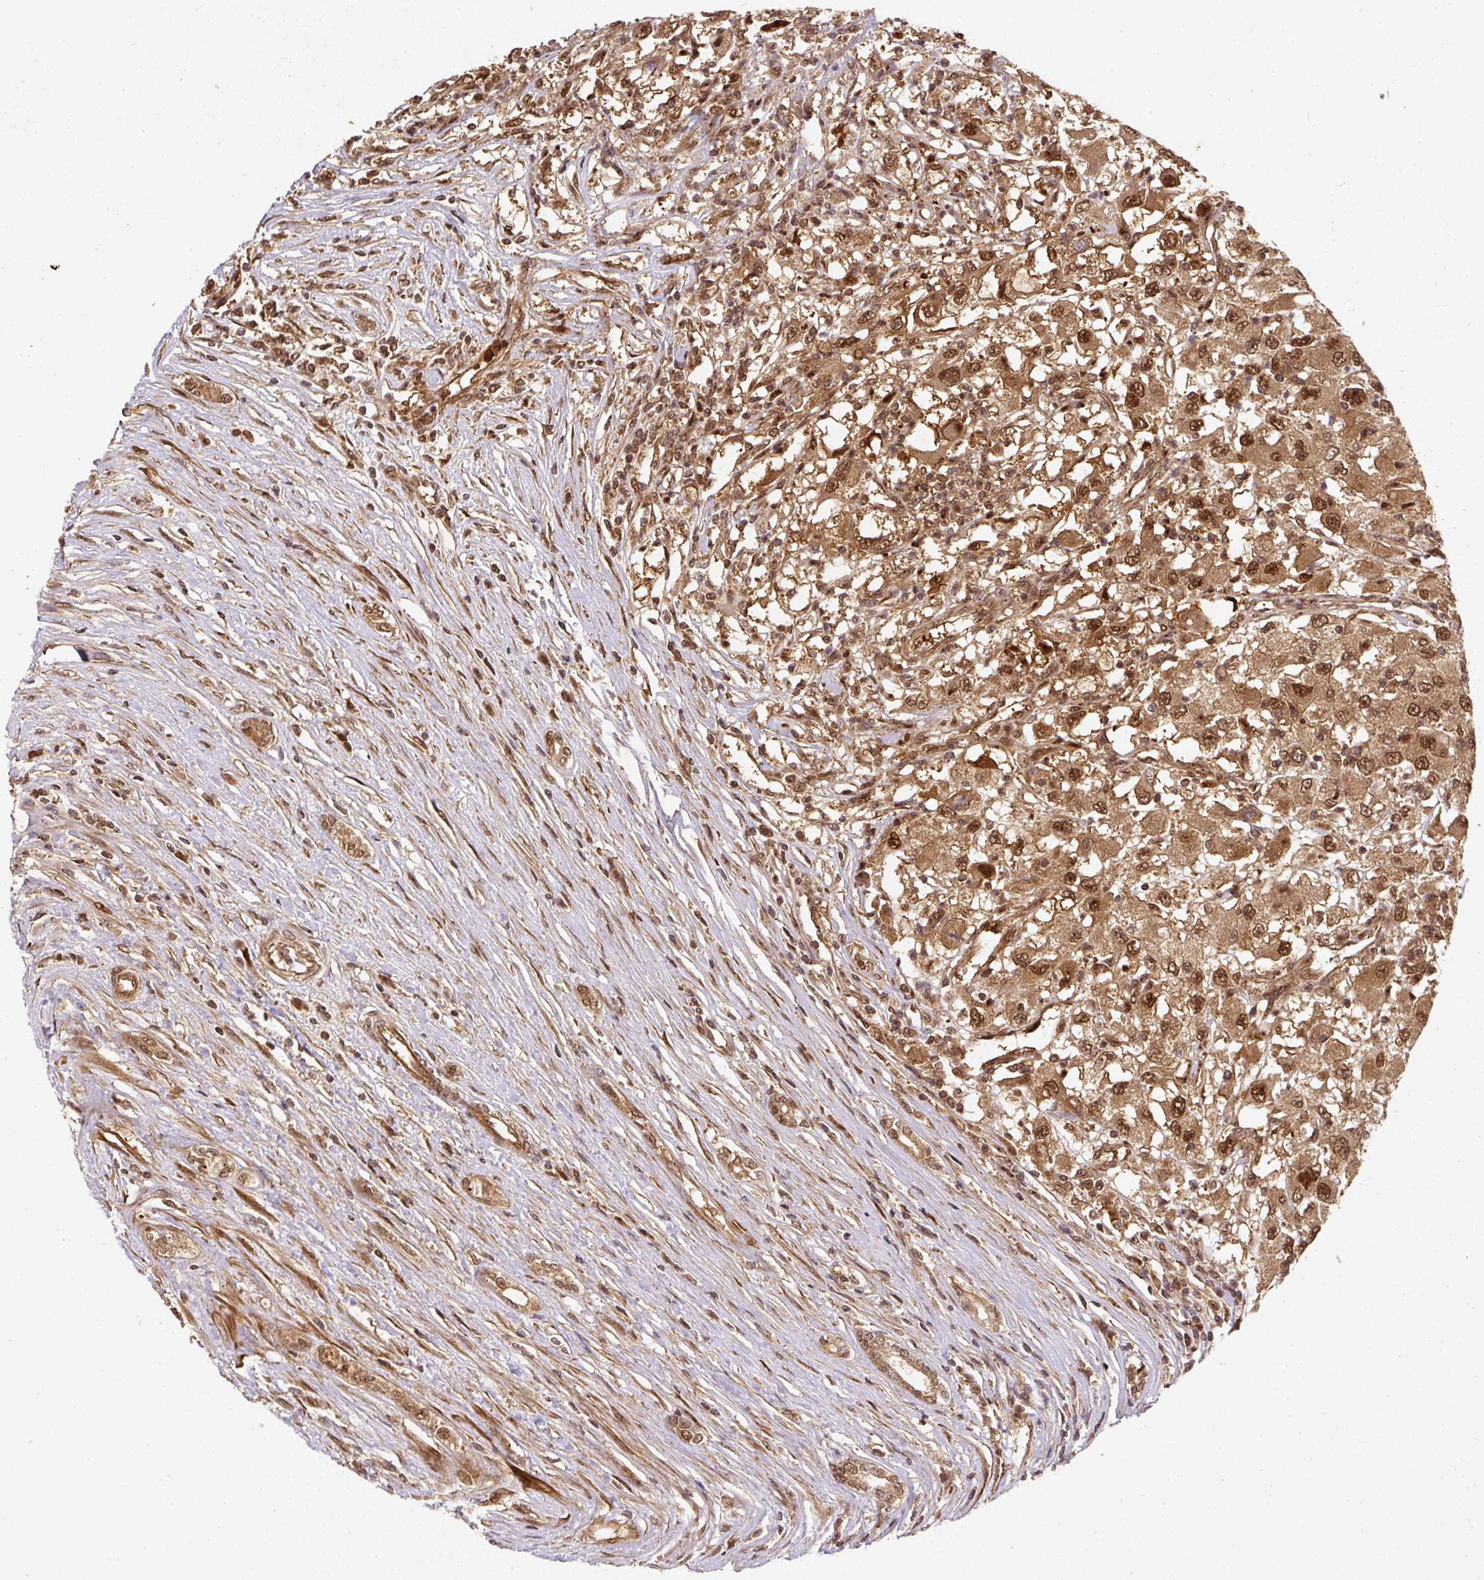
{"staining": {"intensity": "moderate", "quantity": ">75%", "location": "cytoplasmic/membranous,nuclear"}, "tissue": "renal cancer", "cell_type": "Tumor cells", "image_type": "cancer", "snomed": [{"axis": "morphology", "description": "Adenocarcinoma, NOS"}, {"axis": "topography", "description": "Kidney"}], "caption": "Moderate cytoplasmic/membranous and nuclear staining for a protein is seen in approximately >75% of tumor cells of renal cancer (adenocarcinoma) using immunohistochemistry (IHC).", "gene": "PSMD1", "patient": {"sex": "female", "age": 67}}